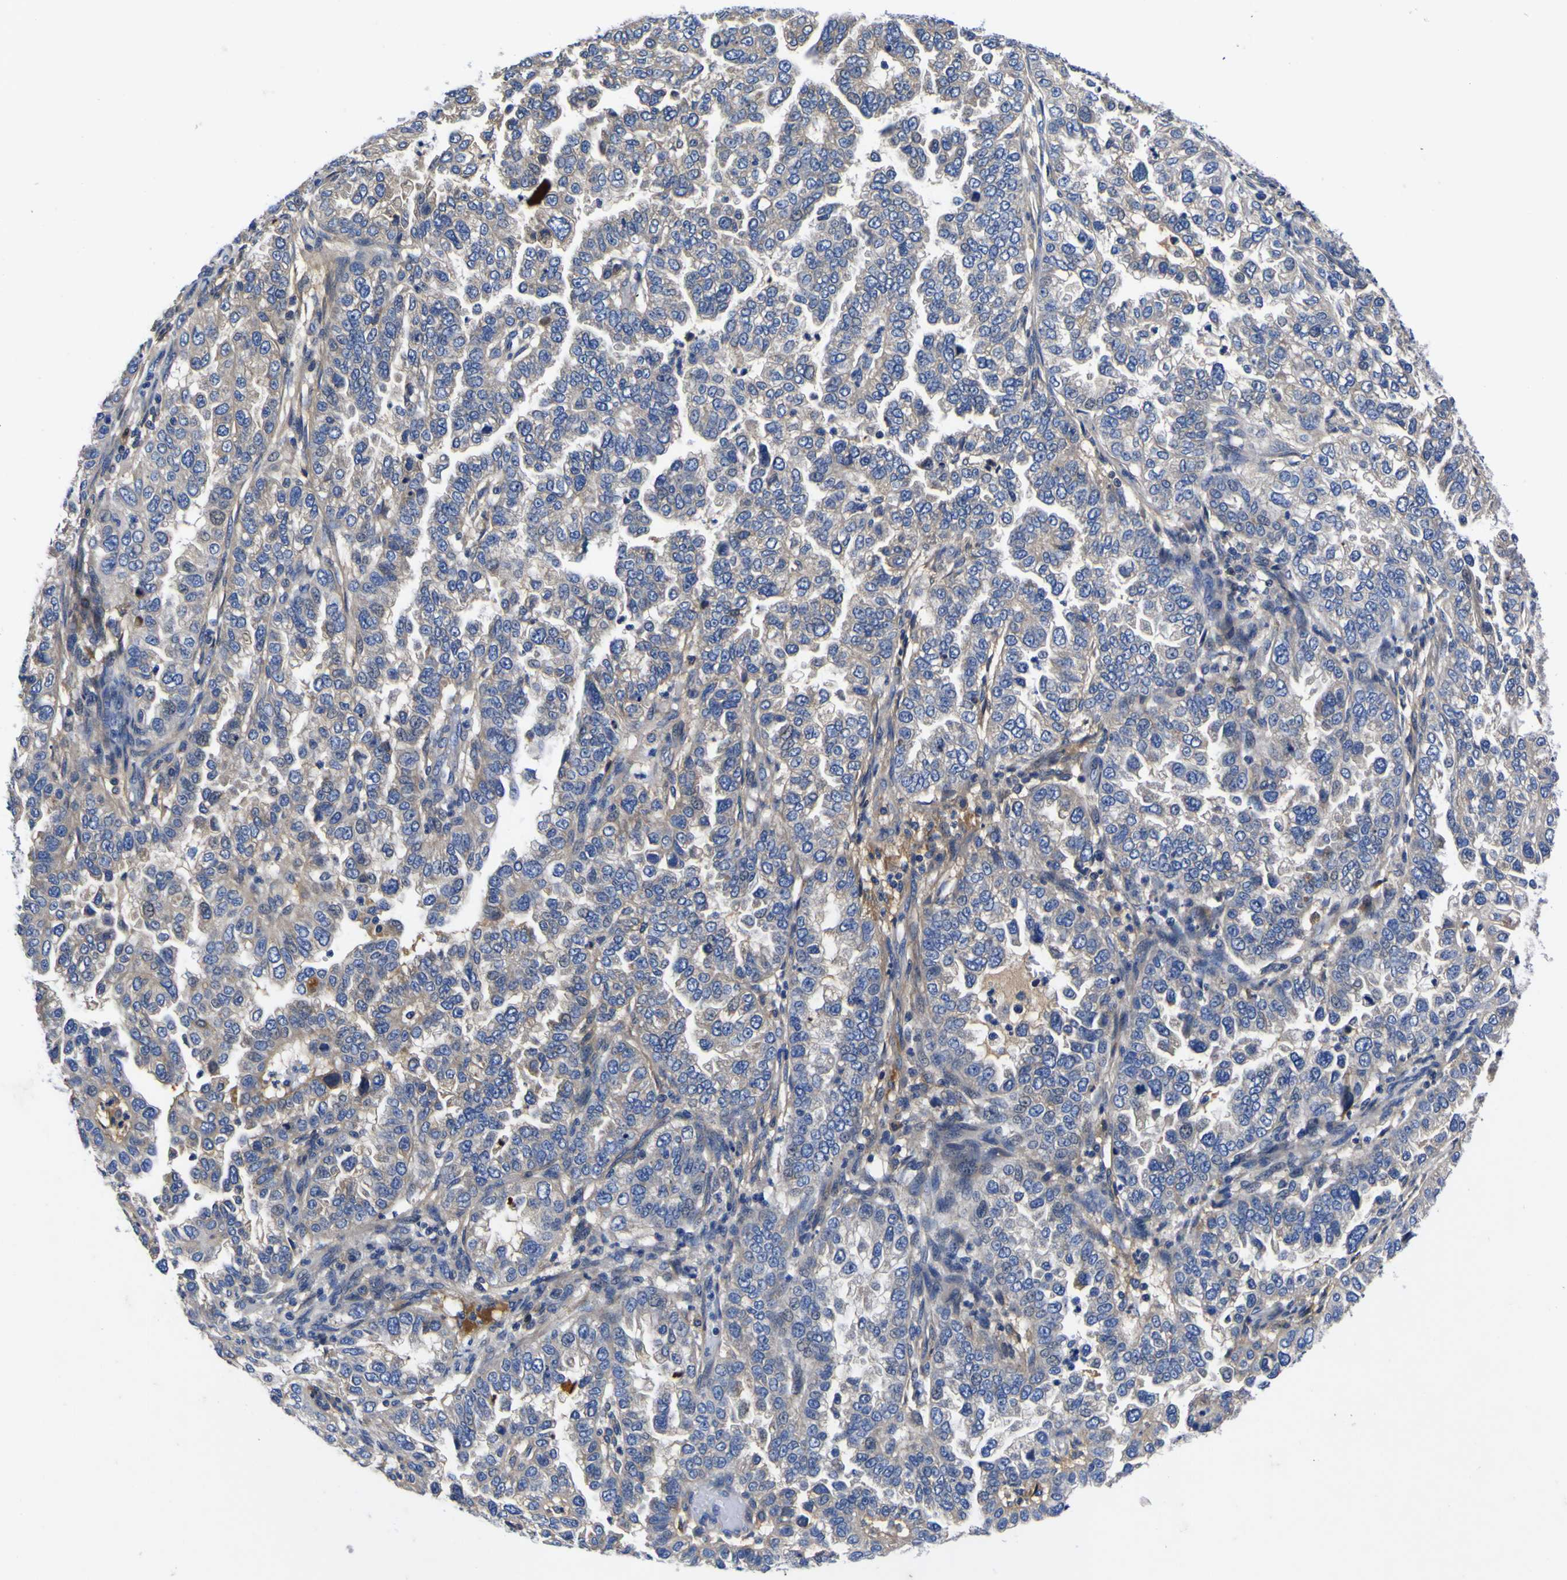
{"staining": {"intensity": "moderate", "quantity": "<25%", "location": "cytoplasmic/membranous"}, "tissue": "endometrial cancer", "cell_type": "Tumor cells", "image_type": "cancer", "snomed": [{"axis": "morphology", "description": "Adenocarcinoma, NOS"}, {"axis": "topography", "description": "Endometrium"}], "caption": "A low amount of moderate cytoplasmic/membranous positivity is identified in approximately <25% of tumor cells in endometrial cancer (adenocarcinoma) tissue. (IHC, brightfield microscopy, high magnification).", "gene": "VASN", "patient": {"sex": "female", "age": 85}}